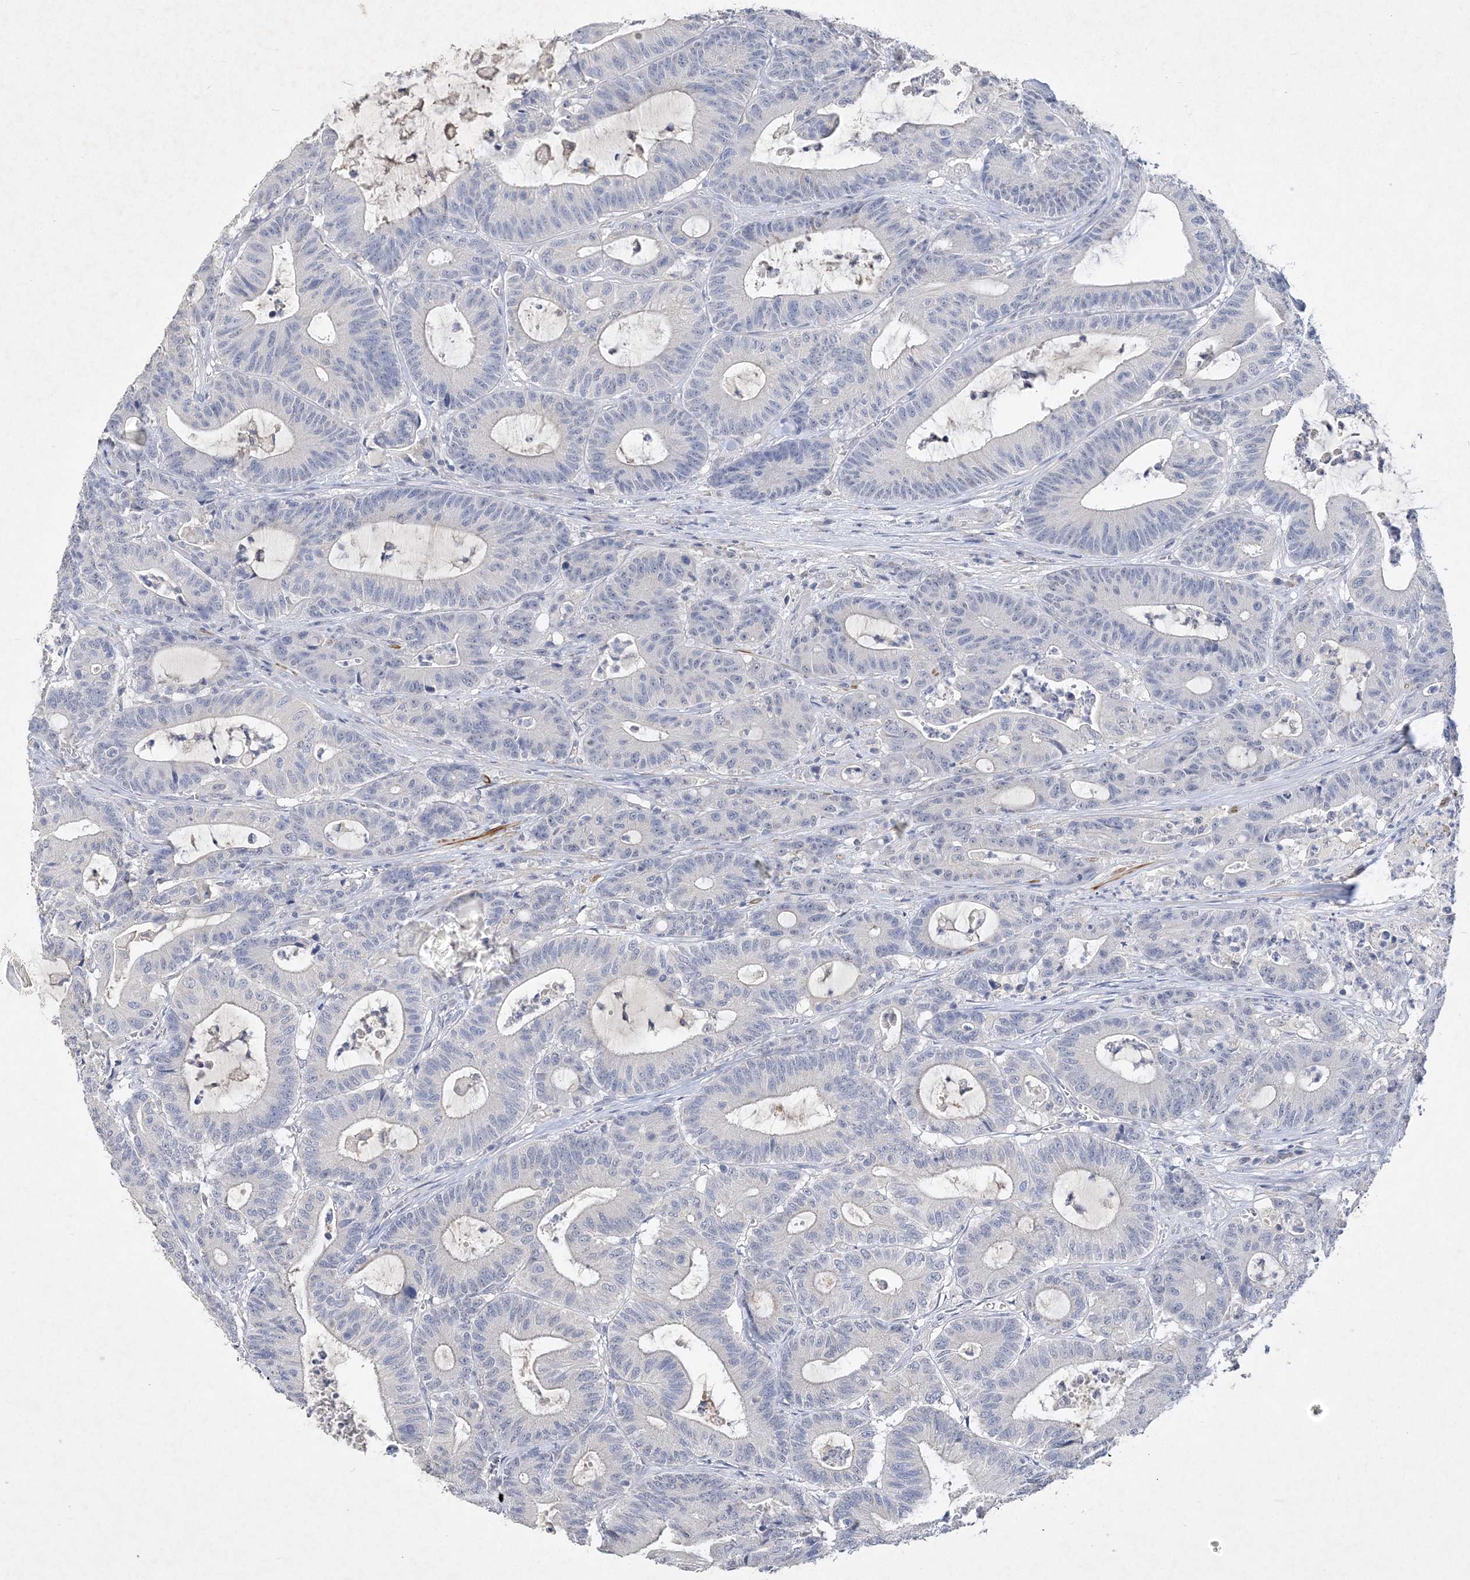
{"staining": {"intensity": "negative", "quantity": "none", "location": "none"}, "tissue": "colorectal cancer", "cell_type": "Tumor cells", "image_type": "cancer", "snomed": [{"axis": "morphology", "description": "Adenocarcinoma, NOS"}, {"axis": "topography", "description": "Colon"}], "caption": "High magnification brightfield microscopy of adenocarcinoma (colorectal) stained with DAB (brown) and counterstained with hematoxylin (blue): tumor cells show no significant positivity. (DAB IHC, high magnification).", "gene": "C11orf58", "patient": {"sex": "female", "age": 84}}